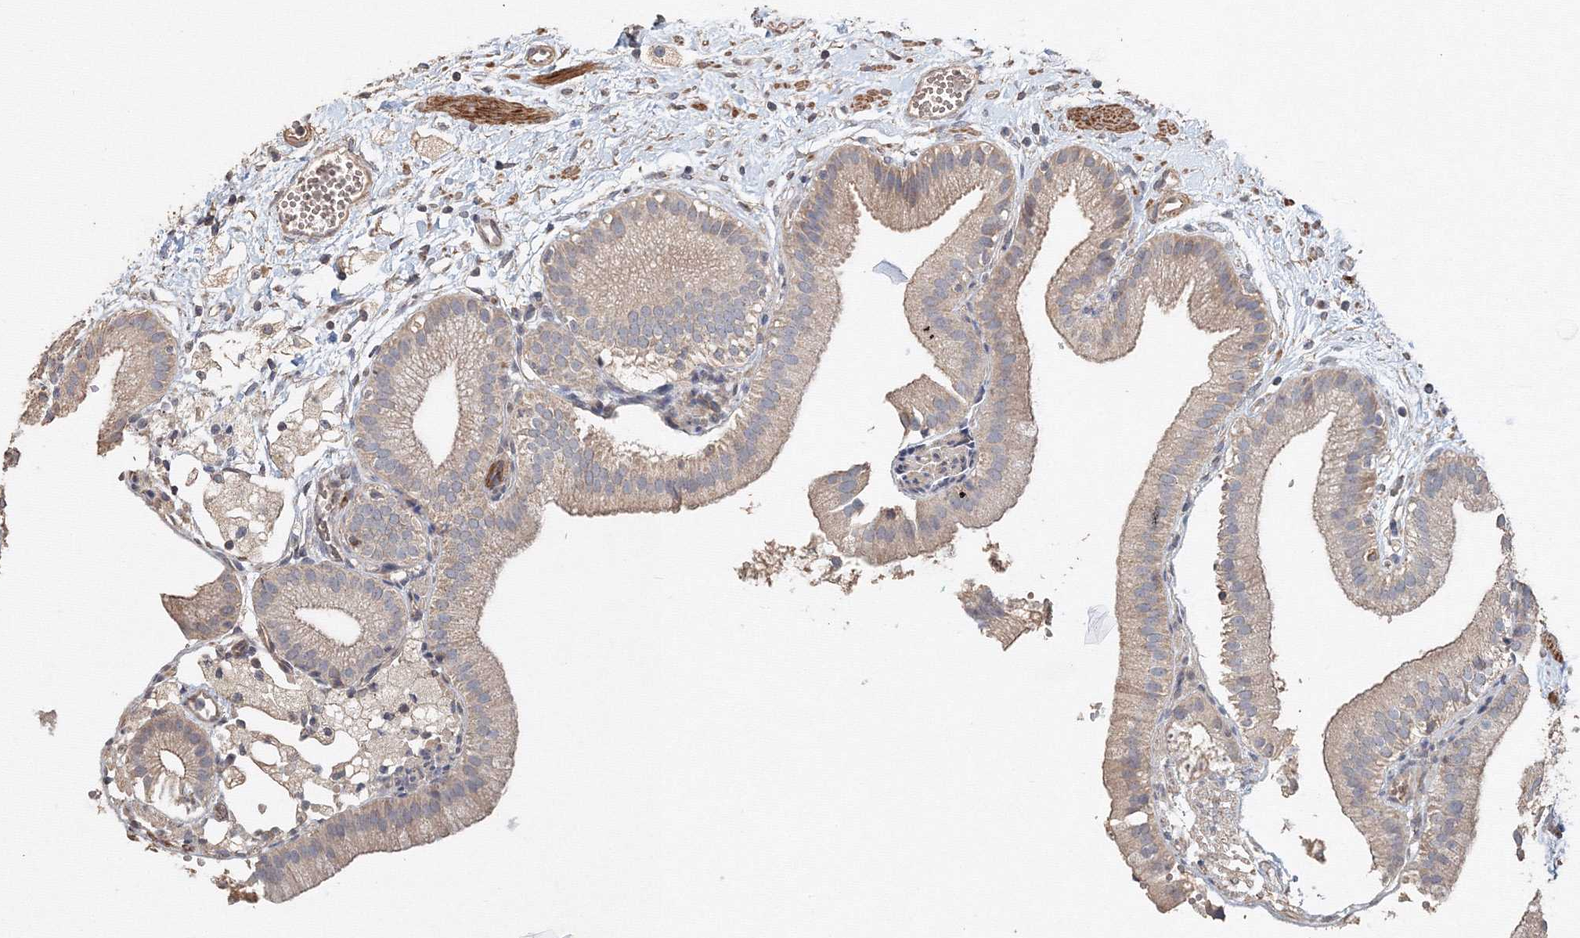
{"staining": {"intensity": "weak", "quantity": "25%-75%", "location": "cytoplasmic/membranous"}, "tissue": "gallbladder", "cell_type": "Glandular cells", "image_type": "normal", "snomed": [{"axis": "morphology", "description": "Normal tissue, NOS"}, {"axis": "topography", "description": "Gallbladder"}], "caption": "DAB (3,3'-diaminobenzidine) immunohistochemical staining of unremarkable gallbladder demonstrates weak cytoplasmic/membranous protein positivity in approximately 25%-75% of glandular cells. (DAB IHC, brown staining for protein, blue staining for nuclei).", "gene": "NALF2", "patient": {"sex": "male", "age": 55}}